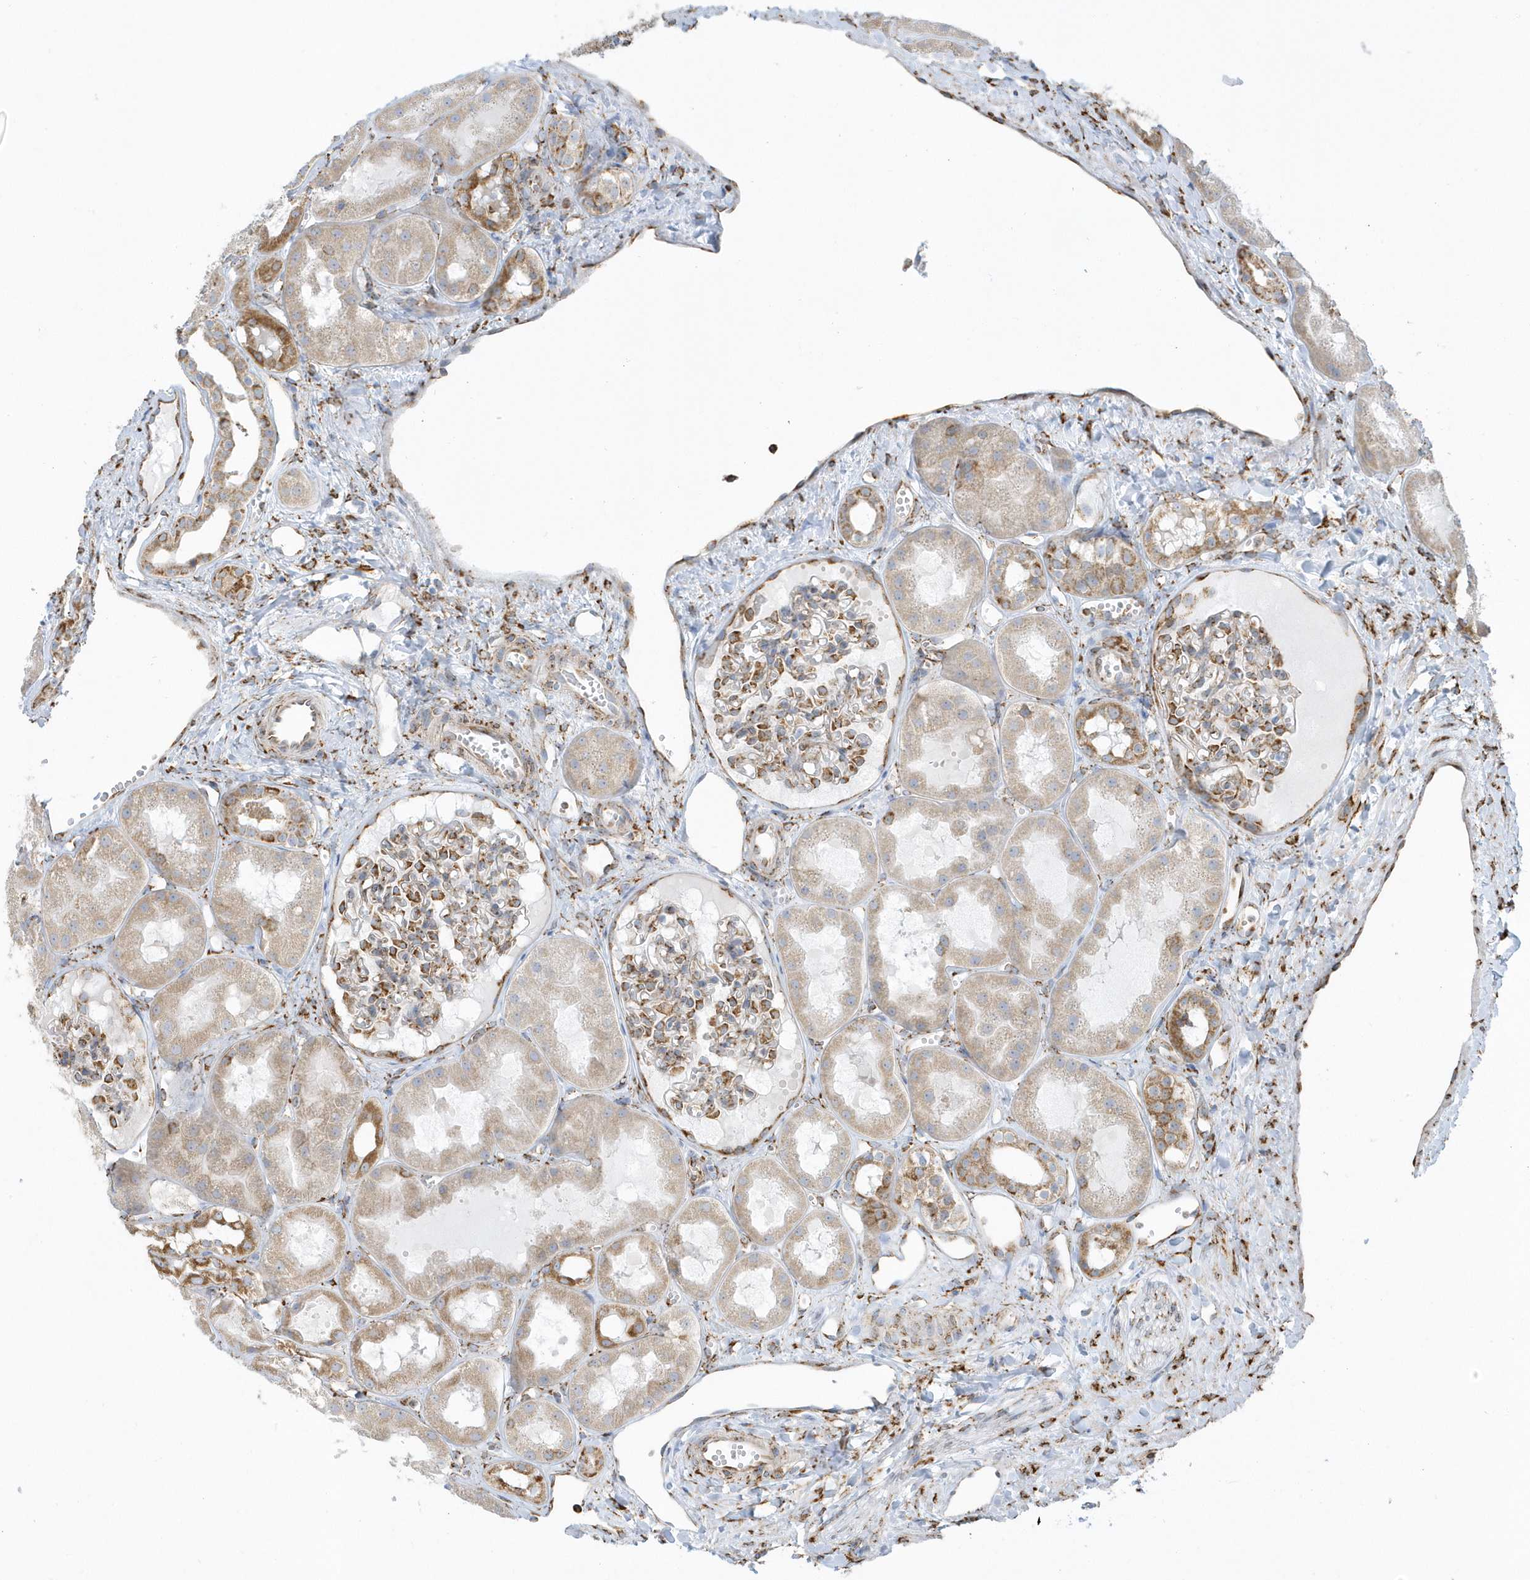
{"staining": {"intensity": "moderate", "quantity": "25%-75%", "location": "cytoplasmic/membranous"}, "tissue": "kidney", "cell_type": "Cells in glomeruli", "image_type": "normal", "snomed": [{"axis": "morphology", "description": "Normal tissue, NOS"}, {"axis": "topography", "description": "Kidney"}], "caption": "Moderate cytoplasmic/membranous protein positivity is present in approximately 25%-75% of cells in glomeruli in kidney. (Stains: DAB in brown, nuclei in blue, Microscopy: brightfield microscopy at high magnification).", "gene": "DCAF1", "patient": {"sex": "male", "age": 16}}